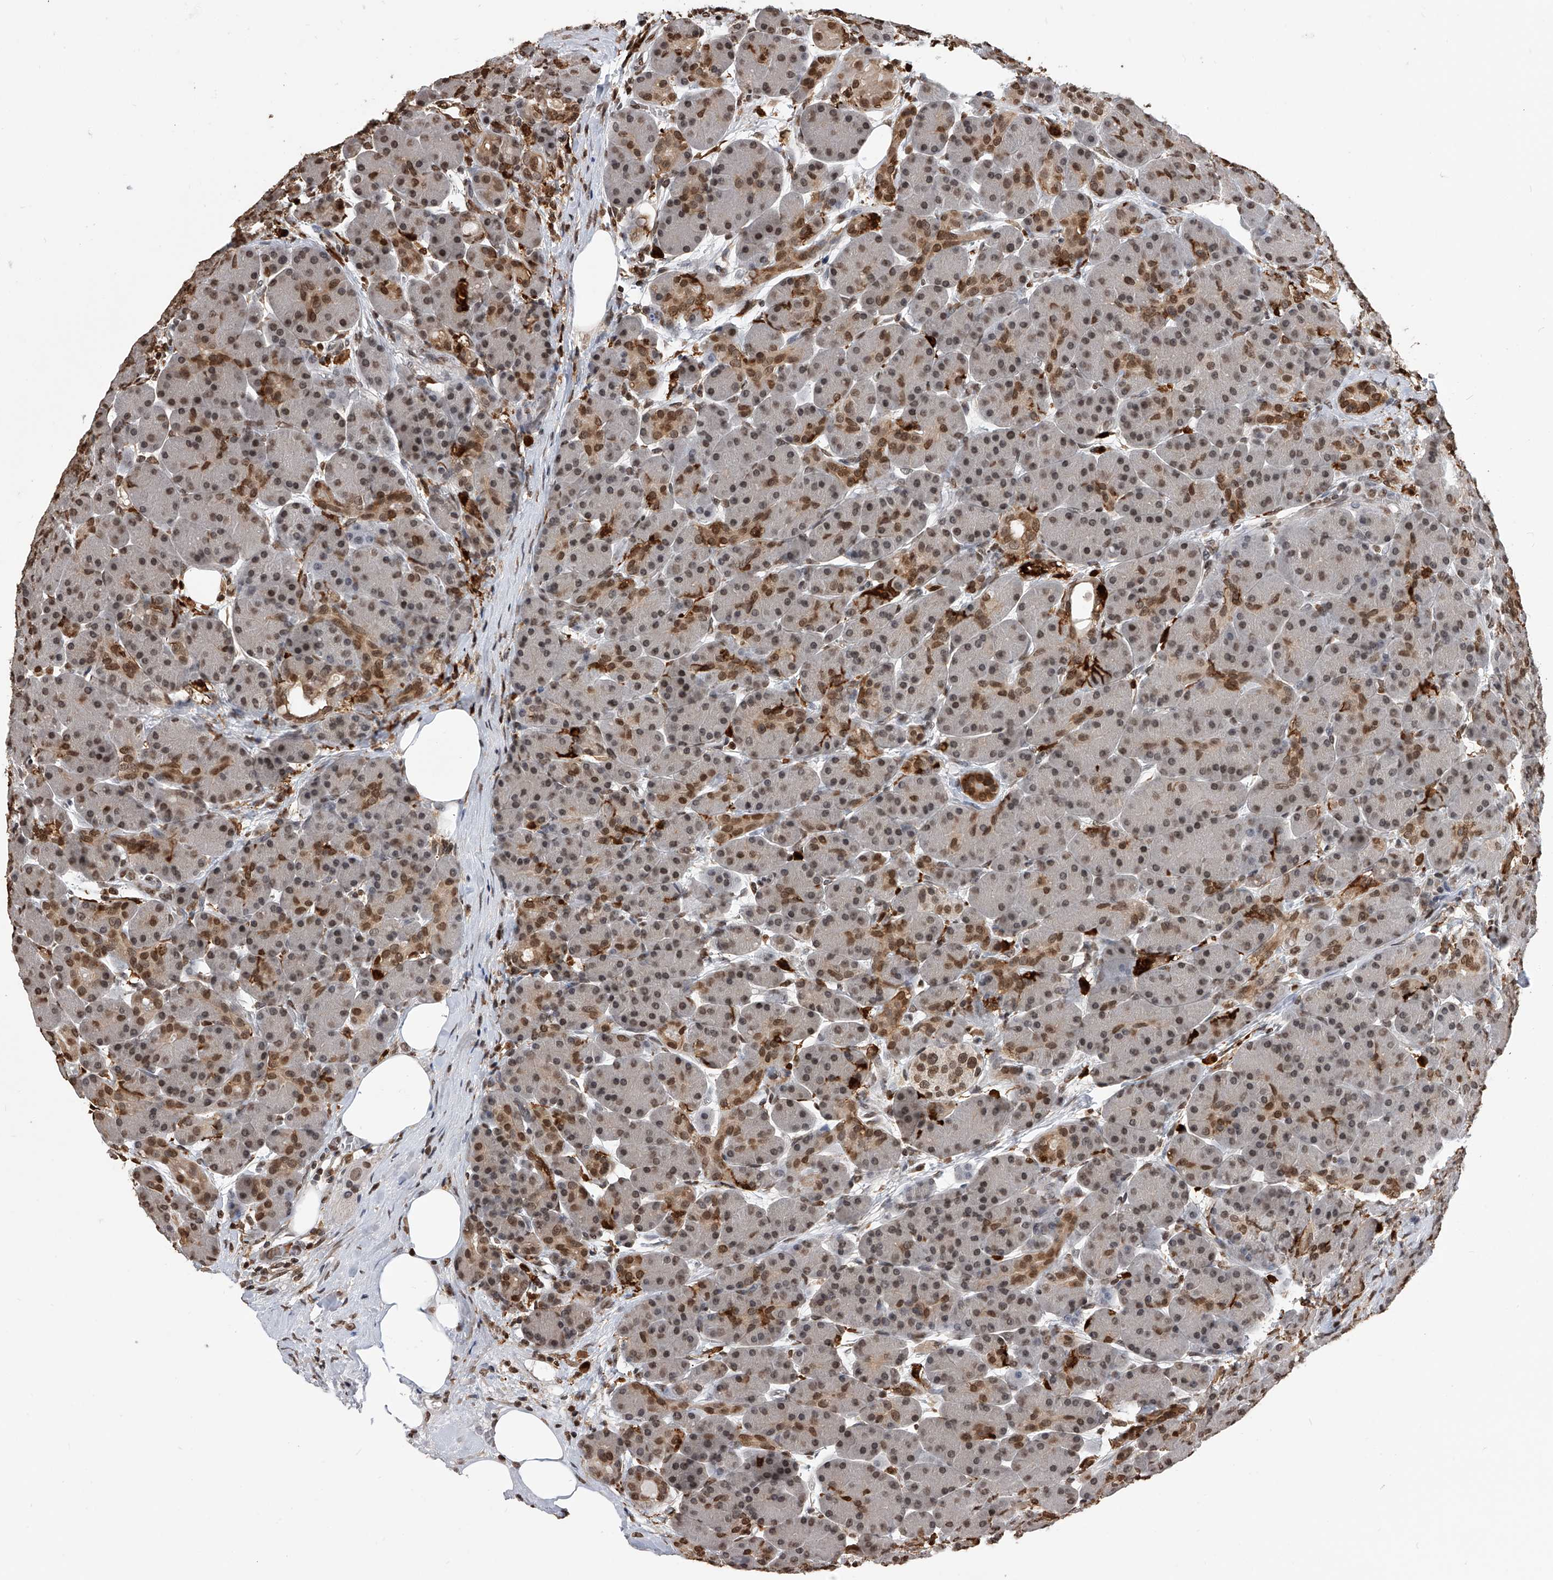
{"staining": {"intensity": "moderate", "quantity": "<25%", "location": "cytoplasmic/membranous,nuclear"}, "tissue": "pancreas", "cell_type": "Exocrine glandular cells", "image_type": "normal", "snomed": [{"axis": "morphology", "description": "Normal tissue, NOS"}, {"axis": "topography", "description": "Pancreas"}], "caption": "Pancreas stained with a brown dye displays moderate cytoplasmic/membranous,nuclear positive expression in approximately <25% of exocrine glandular cells.", "gene": "CFAP410", "patient": {"sex": "male", "age": 63}}